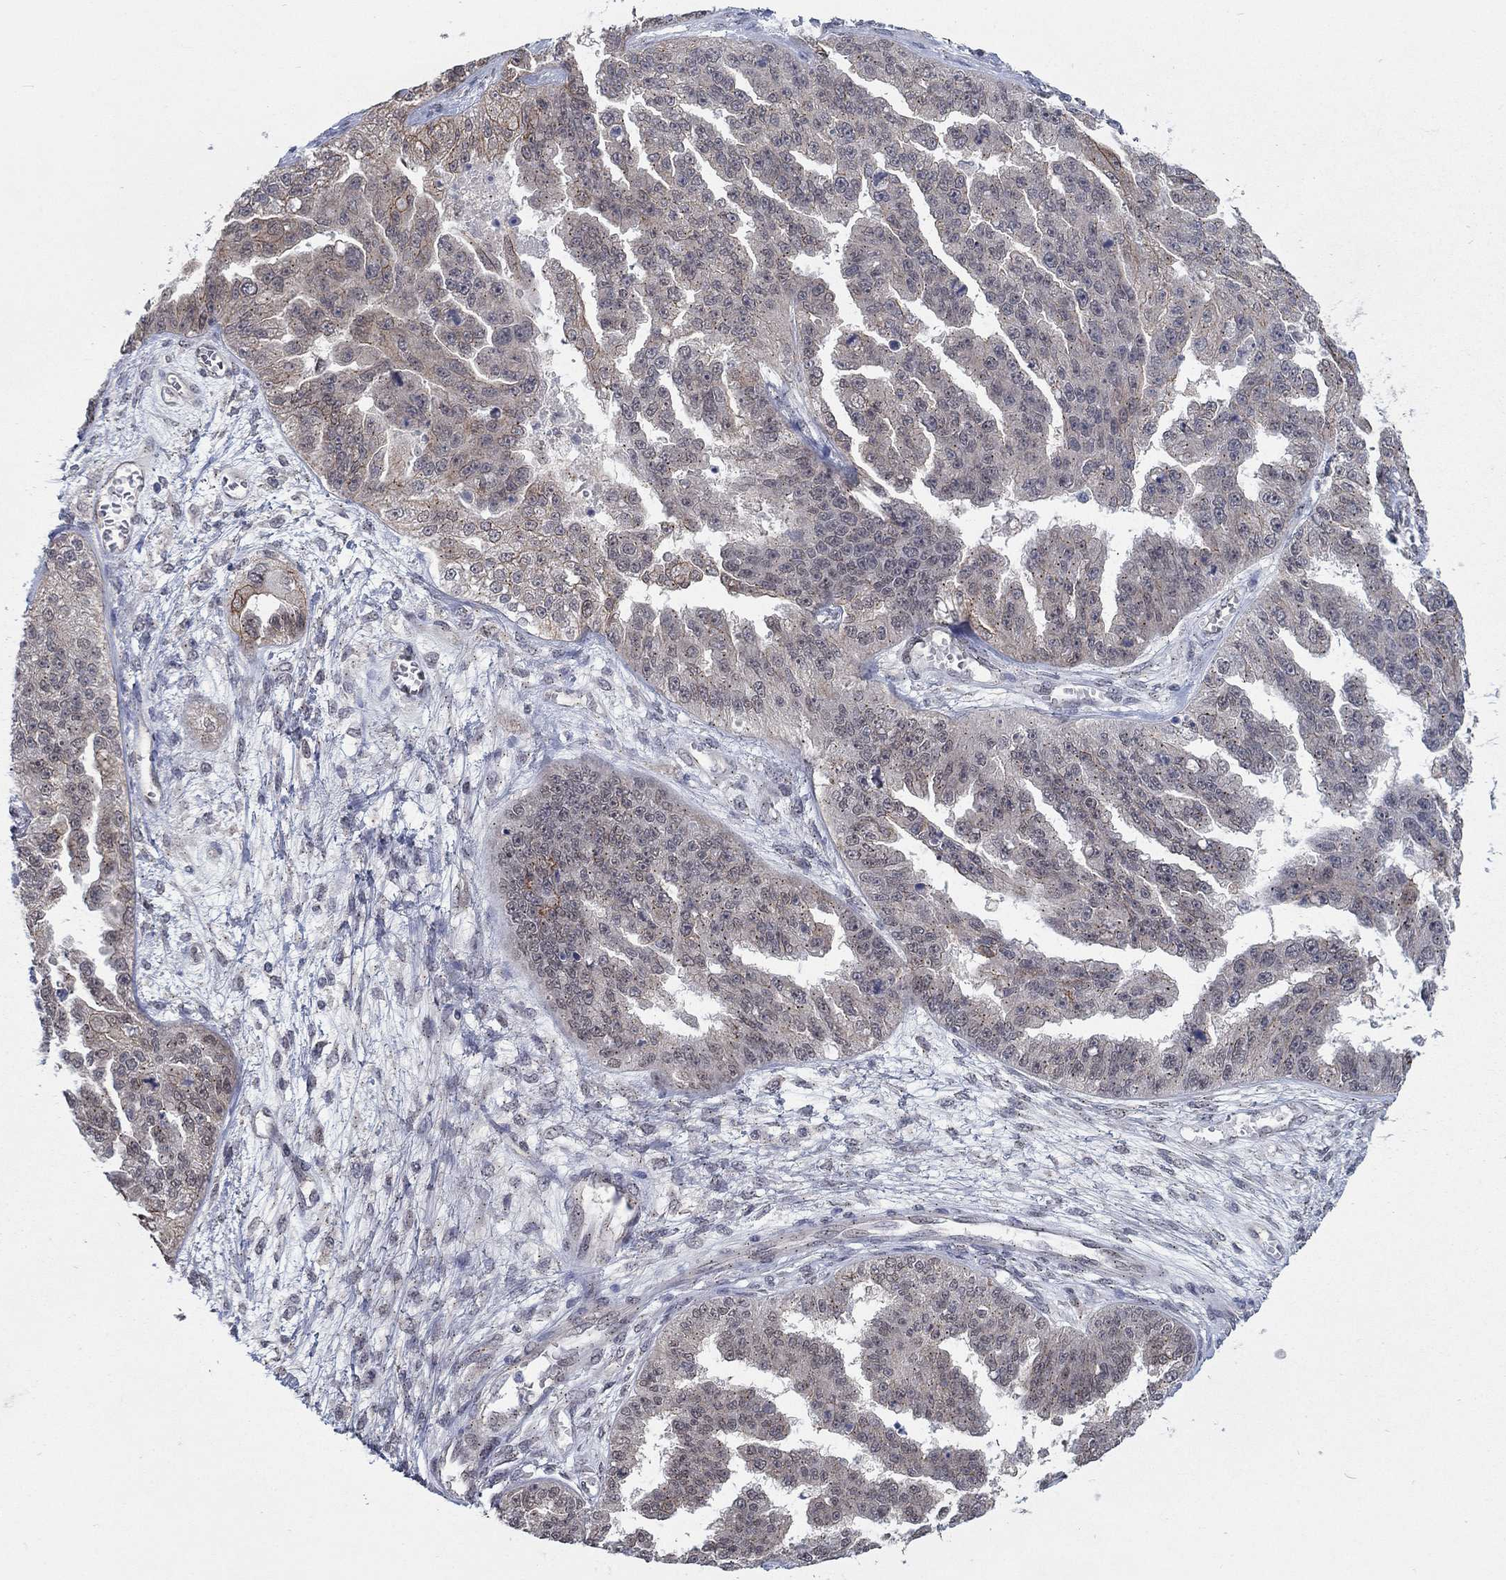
{"staining": {"intensity": "weak", "quantity": "25%-75%", "location": "cytoplasmic/membranous"}, "tissue": "ovarian cancer", "cell_type": "Tumor cells", "image_type": "cancer", "snomed": [{"axis": "morphology", "description": "Cystadenocarcinoma, serous, NOS"}, {"axis": "topography", "description": "Ovary"}], "caption": "DAB immunohistochemical staining of human ovarian cancer (serous cystadenocarcinoma) exhibits weak cytoplasmic/membranous protein staining in approximately 25%-75% of tumor cells.", "gene": "SH3RF1", "patient": {"sex": "female", "age": 58}}